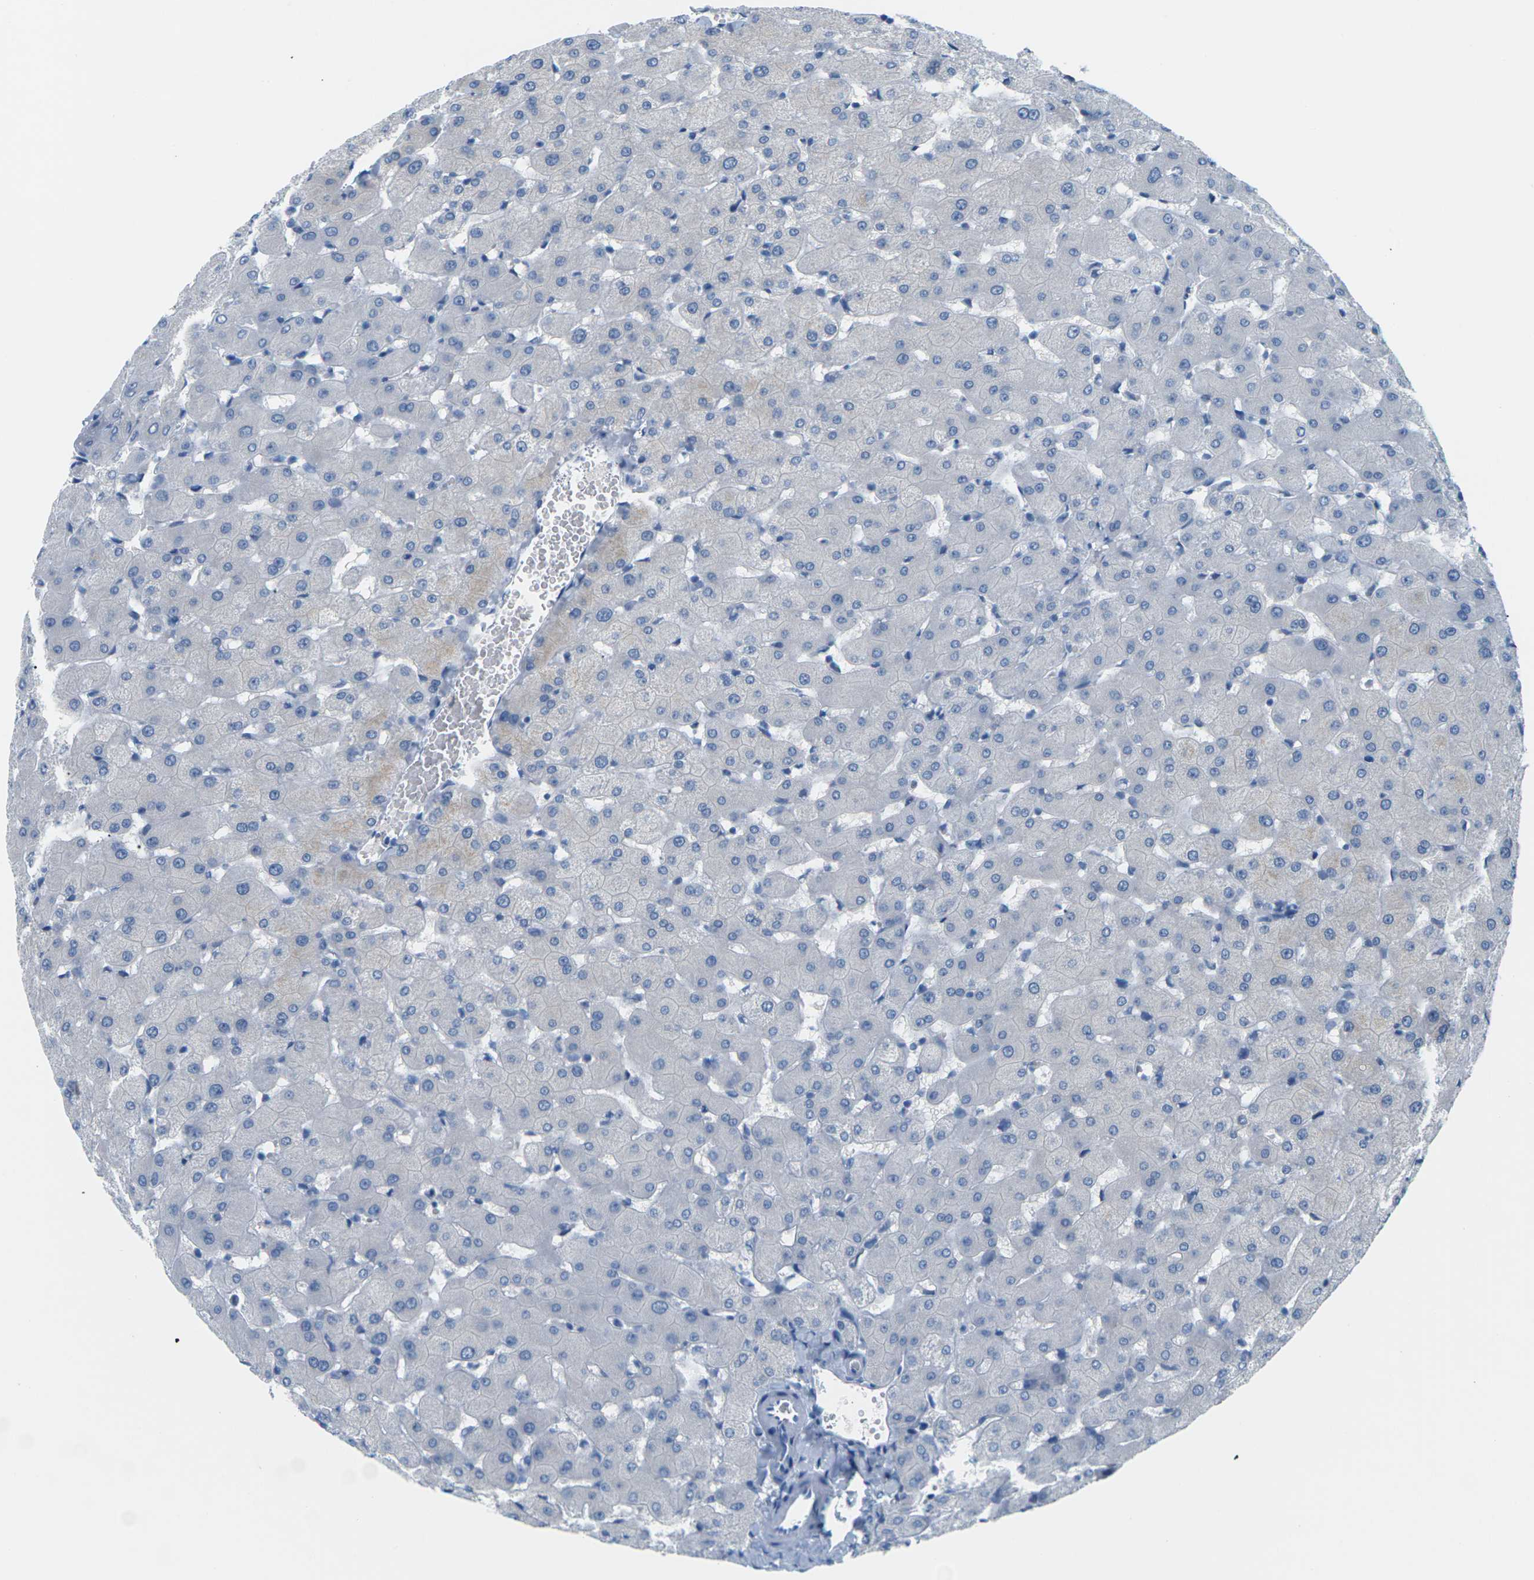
{"staining": {"intensity": "negative", "quantity": "none", "location": "none"}, "tissue": "liver", "cell_type": "Cholangiocytes", "image_type": "normal", "snomed": [{"axis": "morphology", "description": "Normal tissue, NOS"}, {"axis": "topography", "description": "Liver"}], "caption": "Liver was stained to show a protein in brown. There is no significant expression in cholangiocytes. (DAB immunohistochemistry (IHC), high magnification).", "gene": "SLC12A1", "patient": {"sex": "female", "age": 63}}